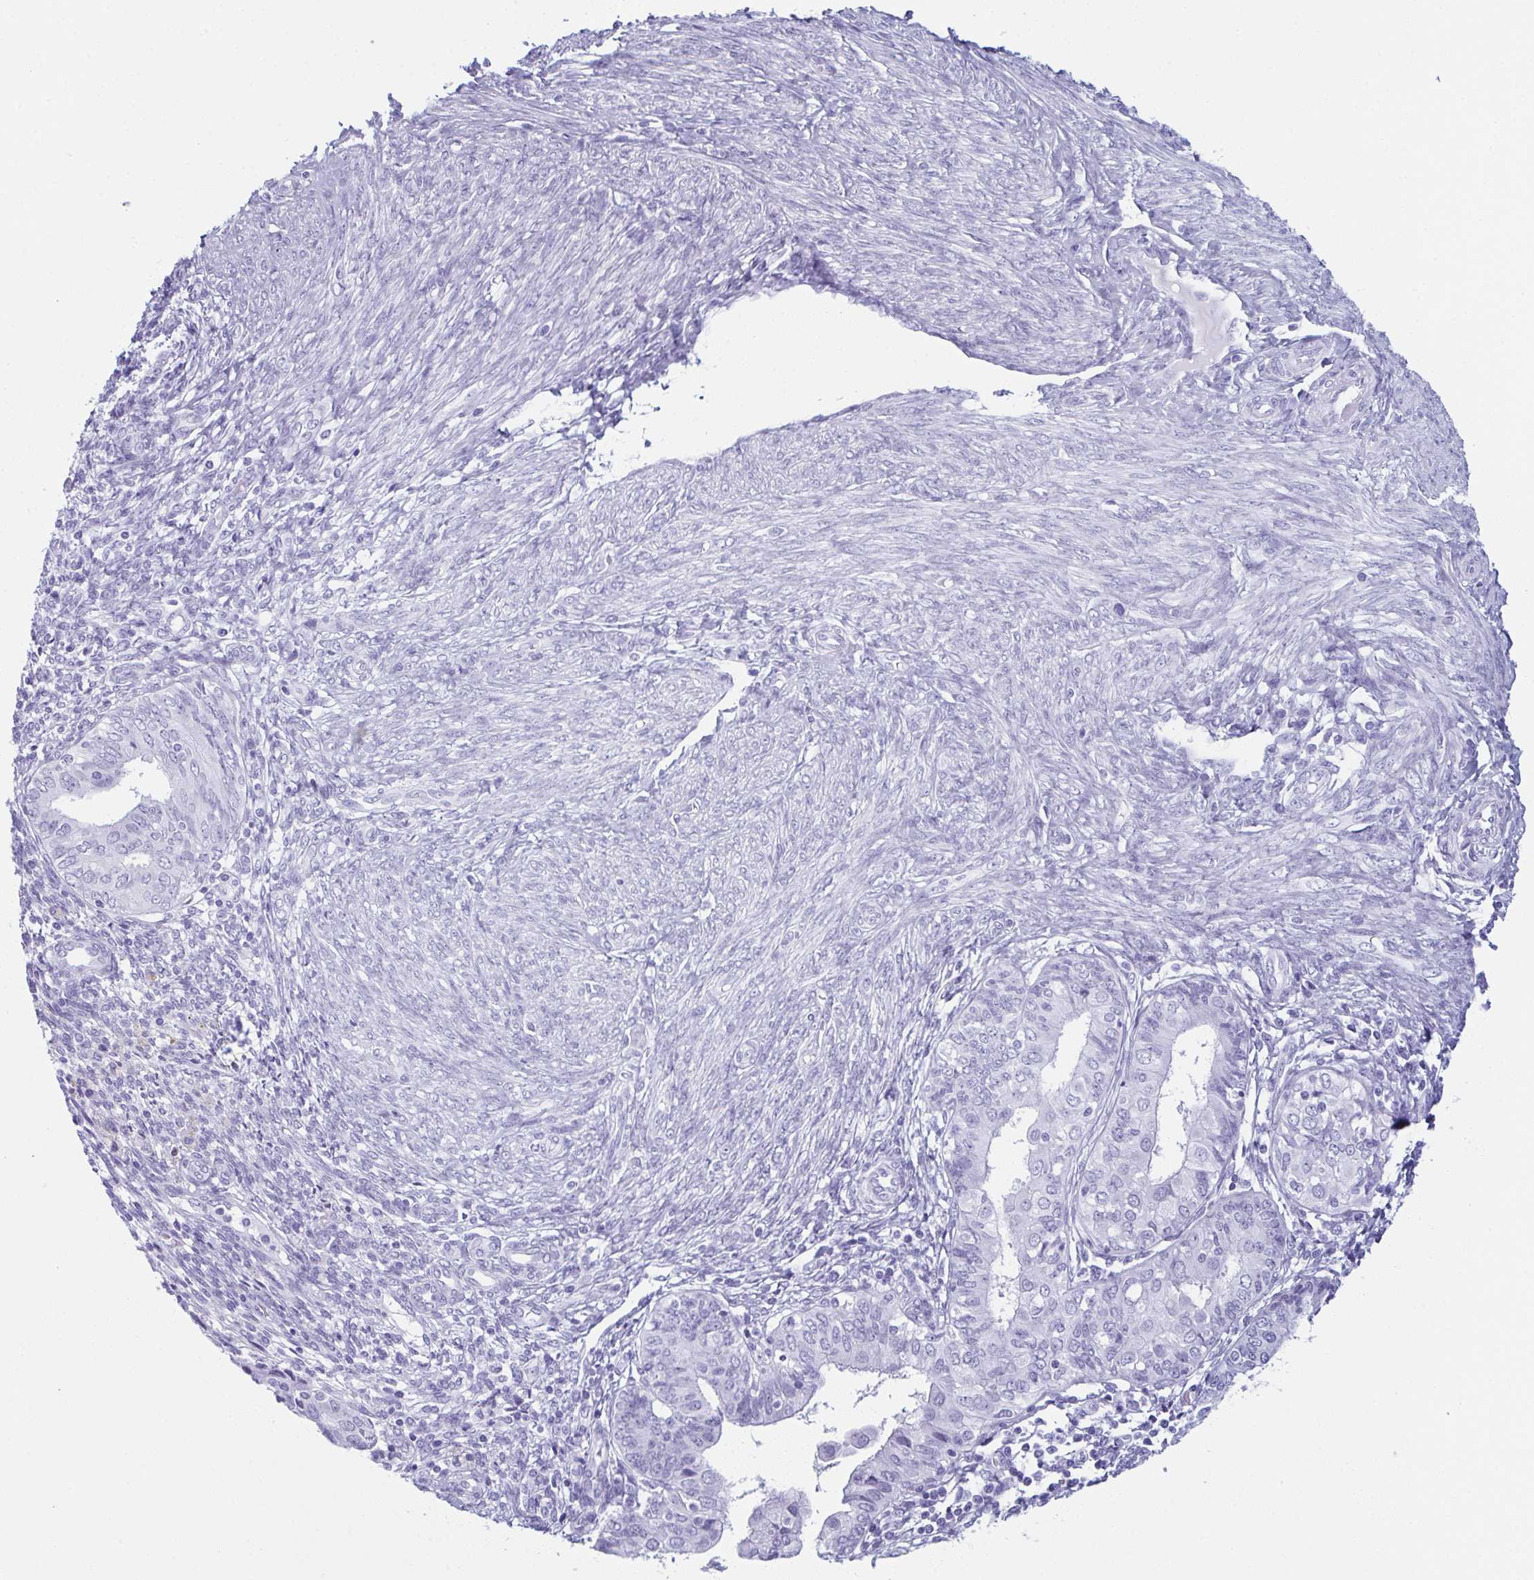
{"staining": {"intensity": "negative", "quantity": "none", "location": "none"}, "tissue": "endometrial cancer", "cell_type": "Tumor cells", "image_type": "cancer", "snomed": [{"axis": "morphology", "description": "Adenocarcinoma, NOS"}, {"axis": "topography", "description": "Endometrium"}], "caption": "Tumor cells are negative for protein expression in human endometrial adenocarcinoma.", "gene": "ENKUR", "patient": {"sex": "female", "age": 68}}